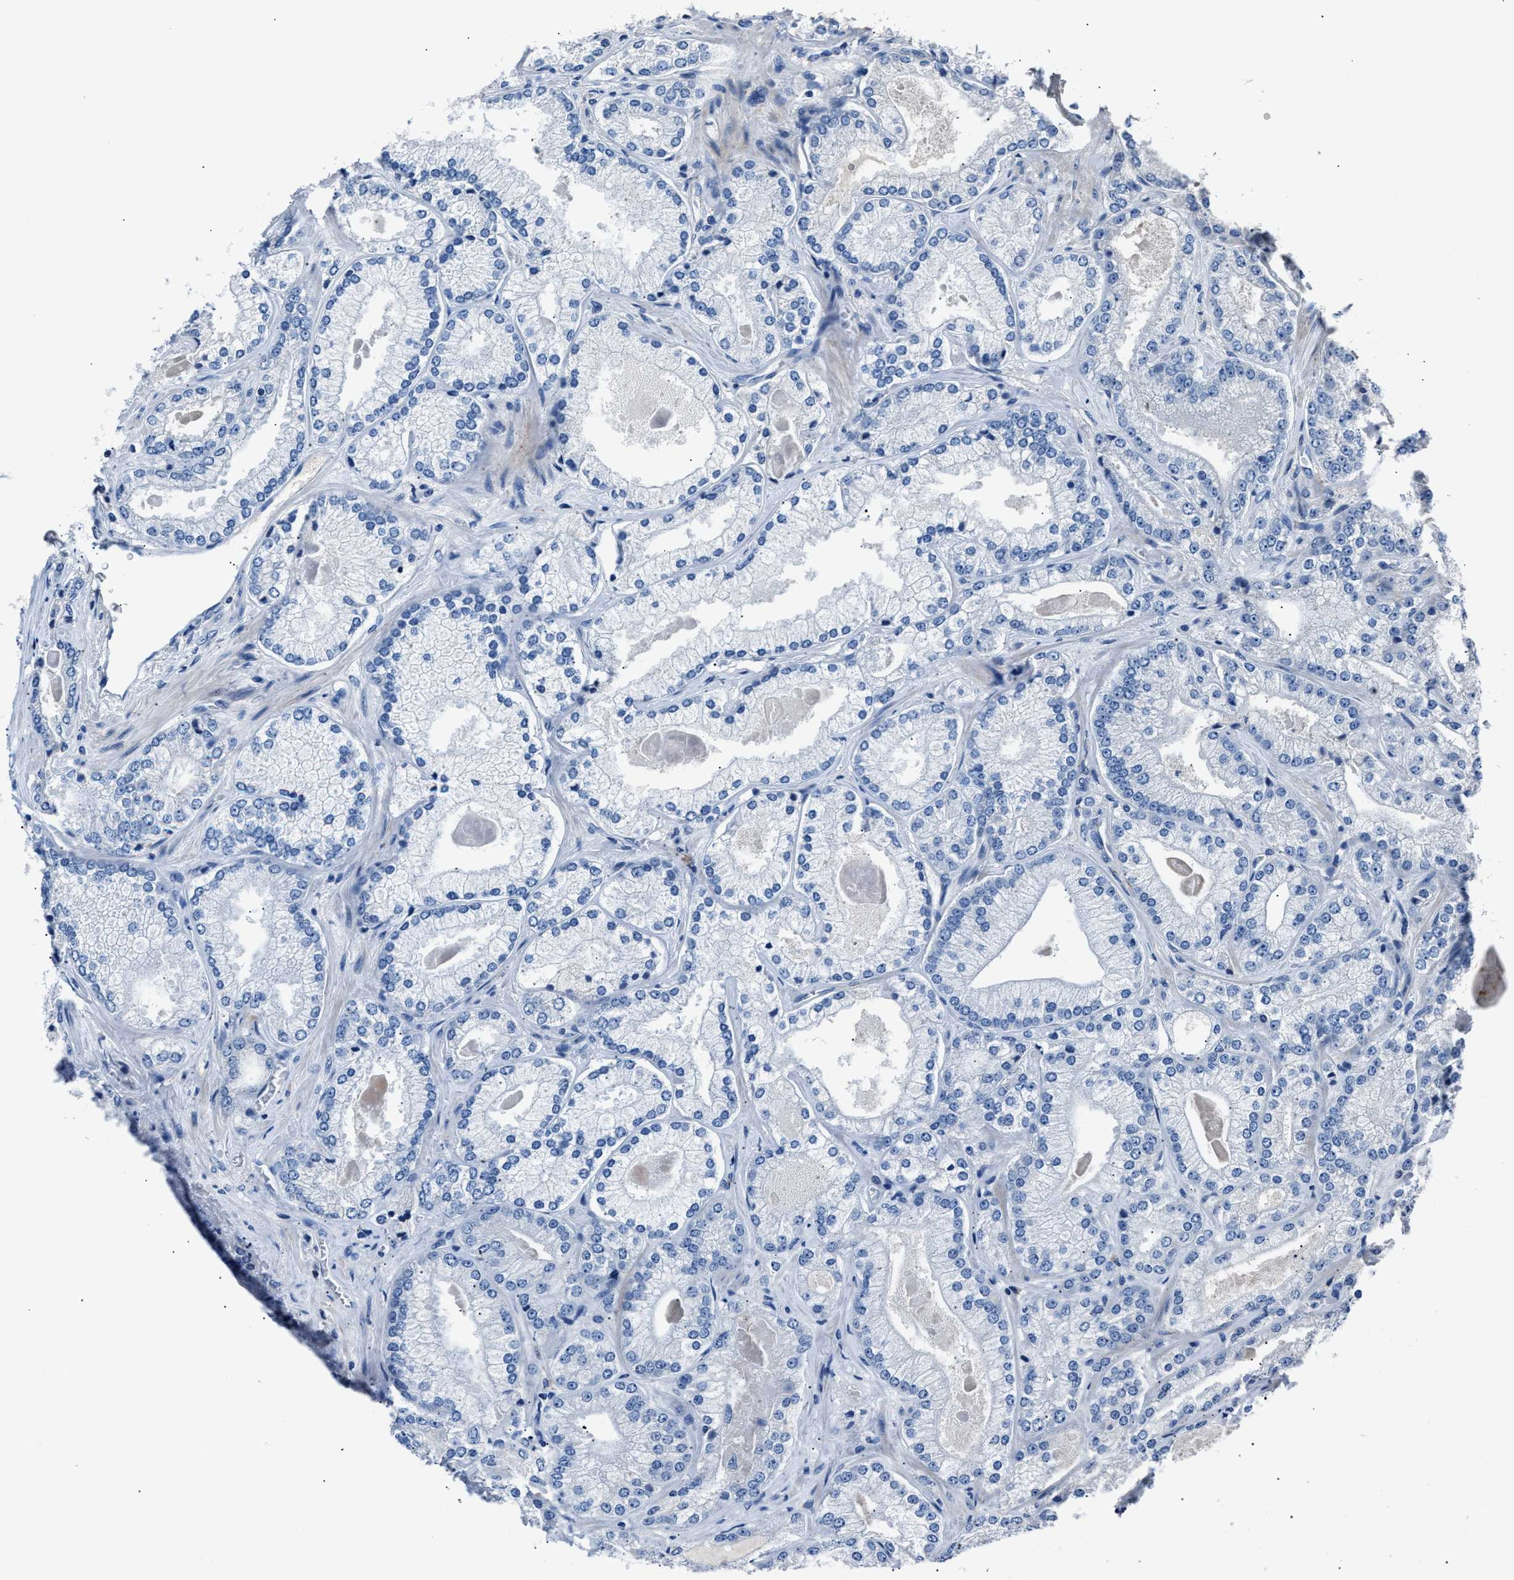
{"staining": {"intensity": "negative", "quantity": "none", "location": "none"}, "tissue": "prostate cancer", "cell_type": "Tumor cells", "image_type": "cancer", "snomed": [{"axis": "morphology", "description": "Adenocarcinoma, Low grade"}, {"axis": "topography", "description": "Prostate"}], "caption": "Immunohistochemical staining of prostate adenocarcinoma (low-grade) shows no significant staining in tumor cells.", "gene": "DNAJC24", "patient": {"sex": "male", "age": 65}}